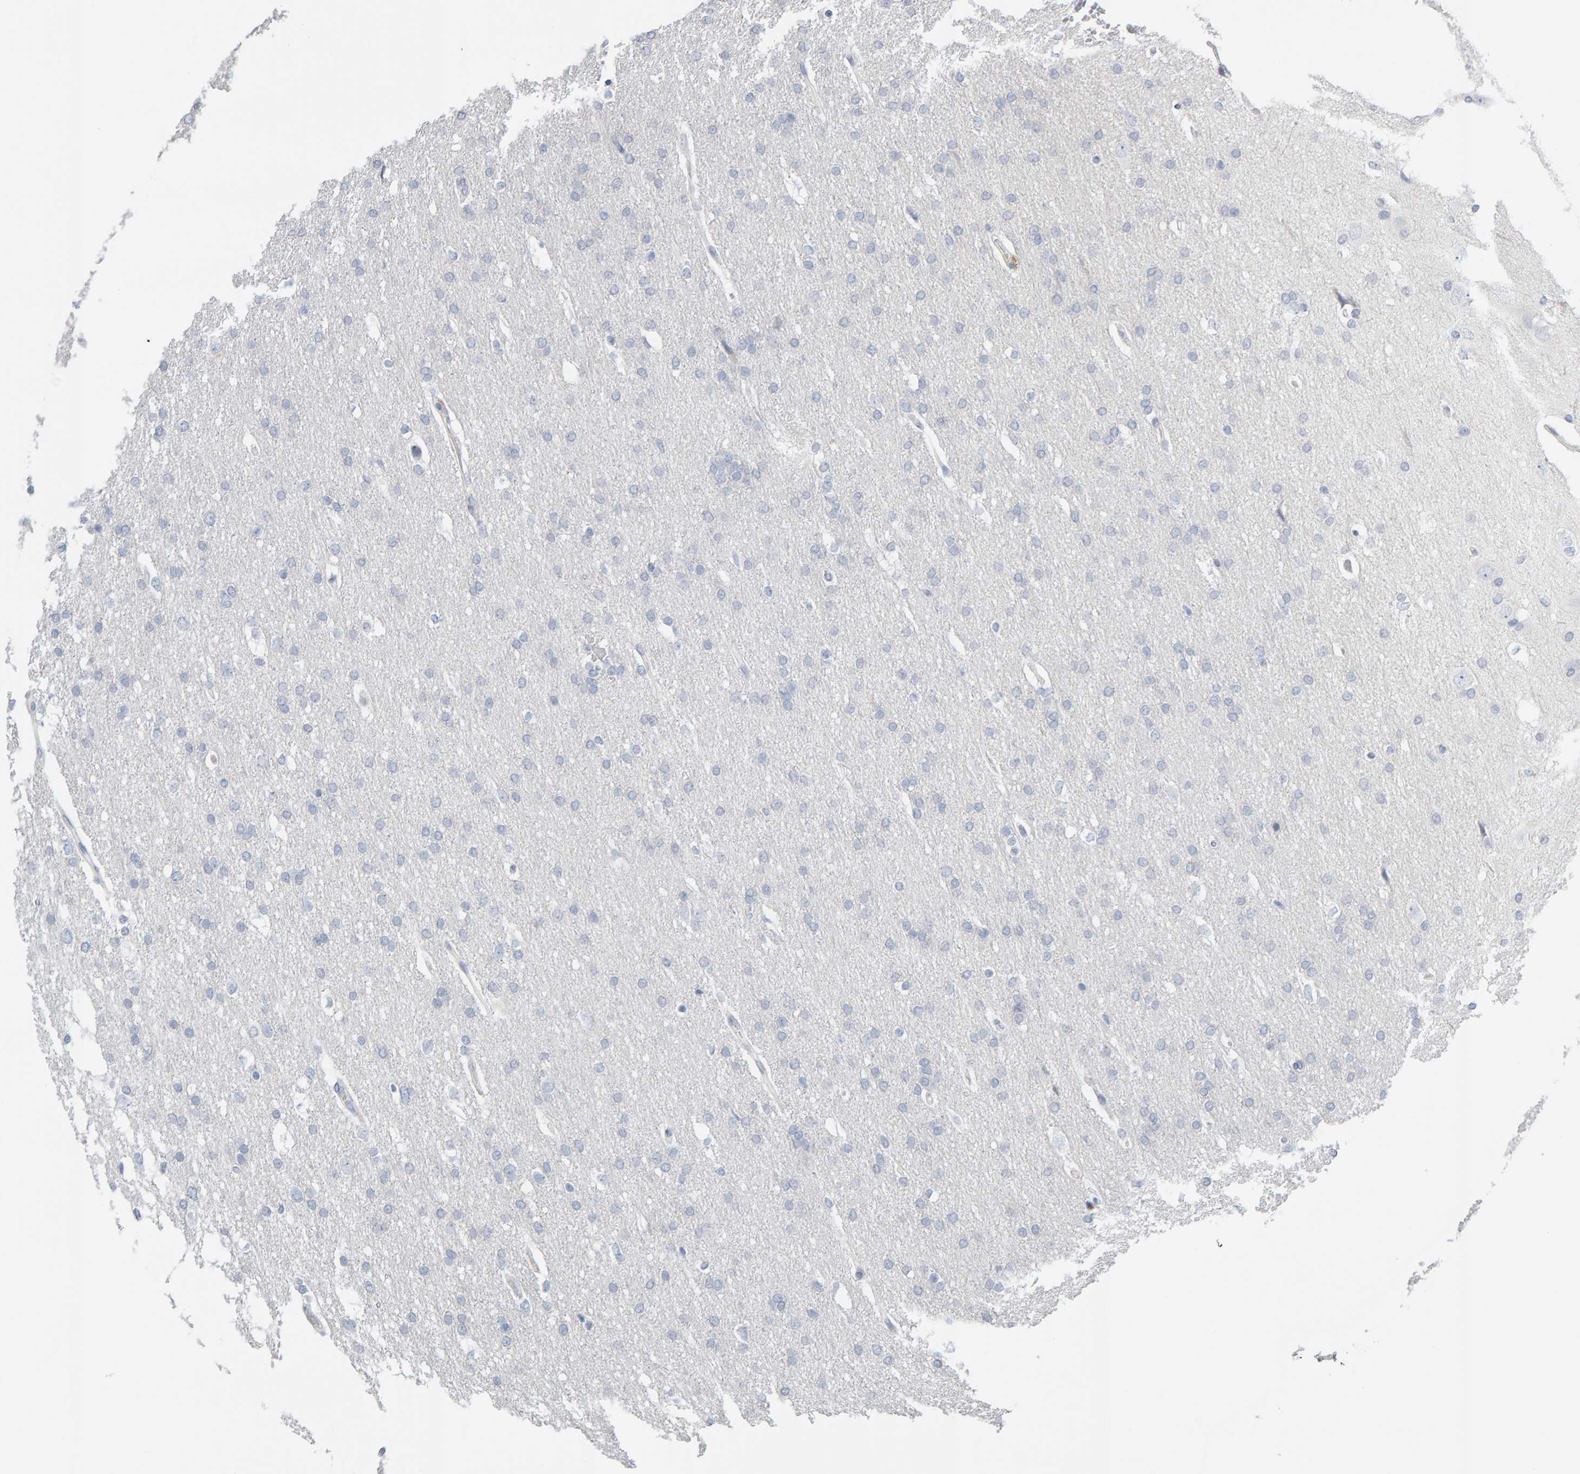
{"staining": {"intensity": "negative", "quantity": "none", "location": "none"}, "tissue": "glioma", "cell_type": "Tumor cells", "image_type": "cancer", "snomed": [{"axis": "morphology", "description": "Glioma, malignant, Low grade"}, {"axis": "topography", "description": "Brain"}], "caption": "This micrograph is of malignant glioma (low-grade) stained with IHC to label a protein in brown with the nuclei are counter-stained blue. There is no staining in tumor cells. The staining was performed using DAB (3,3'-diaminobenzidine) to visualize the protein expression in brown, while the nuclei were stained in blue with hematoxylin (Magnification: 20x).", "gene": "ENGASE", "patient": {"sex": "female", "age": 37}}